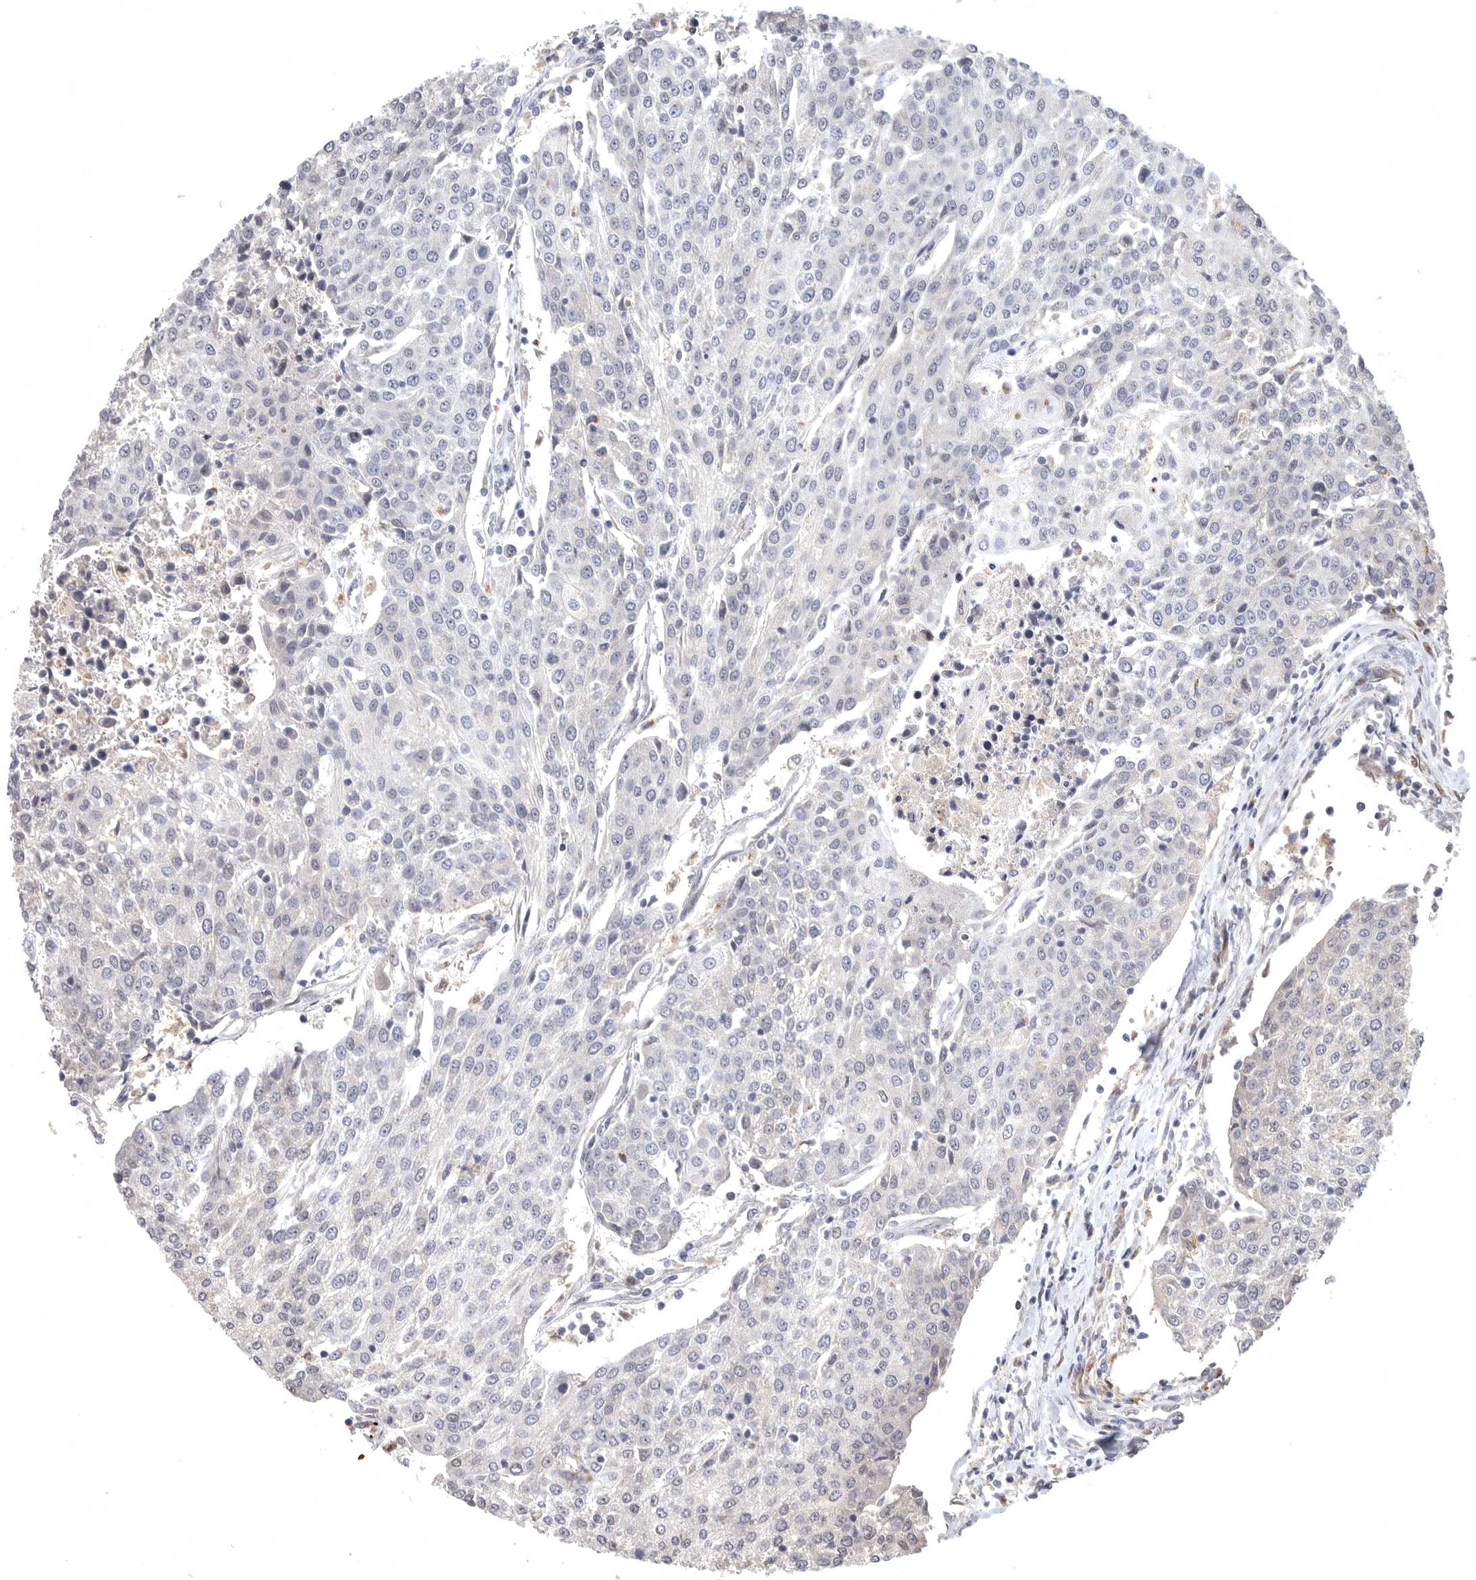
{"staining": {"intensity": "negative", "quantity": "none", "location": "none"}, "tissue": "urothelial cancer", "cell_type": "Tumor cells", "image_type": "cancer", "snomed": [{"axis": "morphology", "description": "Urothelial carcinoma, High grade"}, {"axis": "topography", "description": "Urinary bladder"}], "caption": "Immunohistochemistry (IHC) micrograph of high-grade urothelial carcinoma stained for a protein (brown), which demonstrates no expression in tumor cells.", "gene": "MAN2A1", "patient": {"sex": "female", "age": 85}}